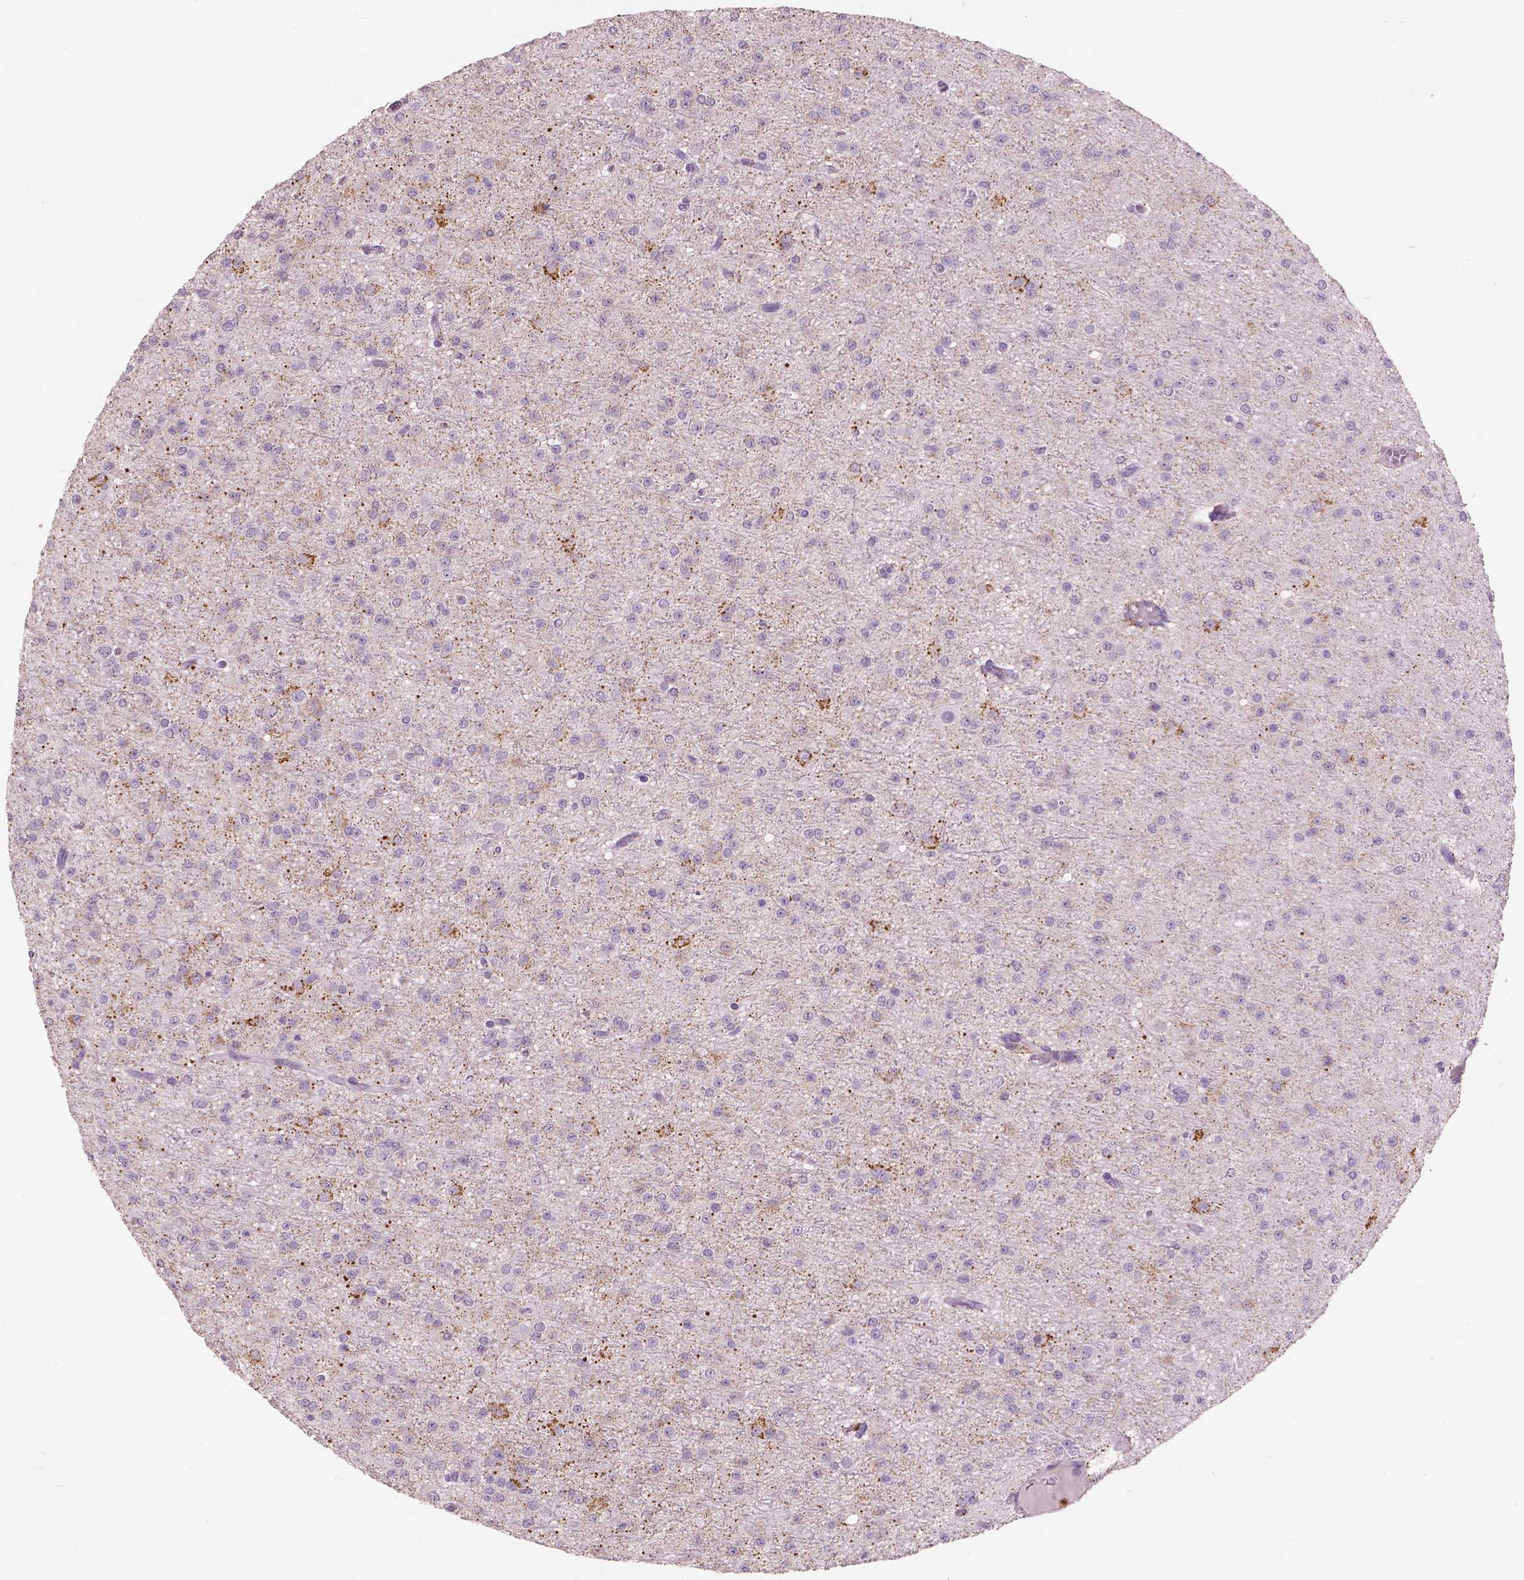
{"staining": {"intensity": "negative", "quantity": "none", "location": "none"}, "tissue": "glioma", "cell_type": "Tumor cells", "image_type": "cancer", "snomed": [{"axis": "morphology", "description": "Glioma, malignant, Low grade"}, {"axis": "topography", "description": "Brain"}], "caption": "DAB (3,3'-diaminobenzidine) immunohistochemical staining of malignant glioma (low-grade) exhibits no significant positivity in tumor cells. Nuclei are stained in blue.", "gene": "S100A4", "patient": {"sex": "male", "age": 27}}